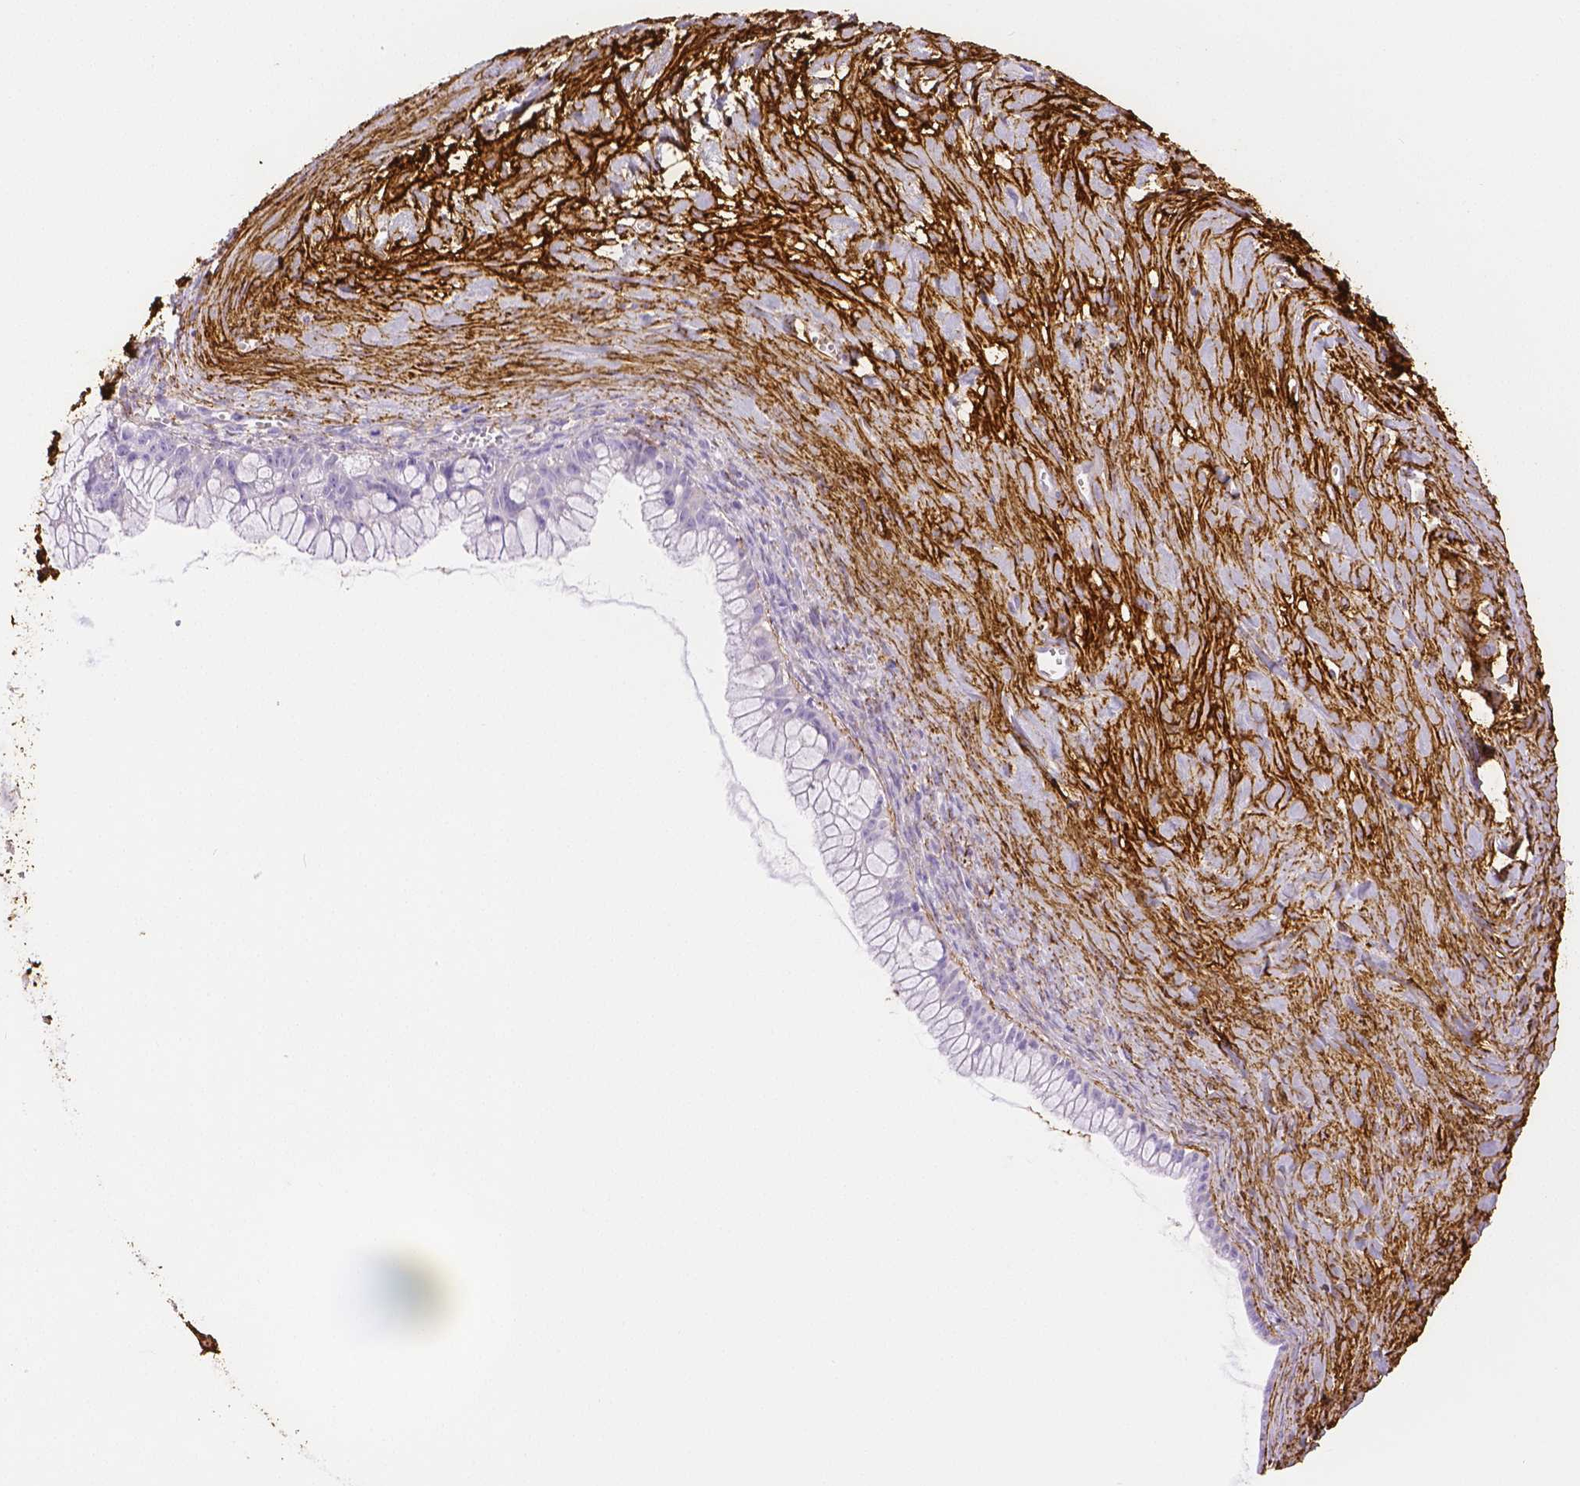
{"staining": {"intensity": "negative", "quantity": "none", "location": "none"}, "tissue": "ovarian cancer", "cell_type": "Tumor cells", "image_type": "cancer", "snomed": [{"axis": "morphology", "description": "Cystadenocarcinoma, mucinous, NOS"}, {"axis": "topography", "description": "Ovary"}], "caption": "DAB (3,3'-diaminobenzidine) immunohistochemical staining of human mucinous cystadenocarcinoma (ovarian) reveals no significant staining in tumor cells.", "gene": "FBN1", "patient": {"sex": "female", "age": 41}}